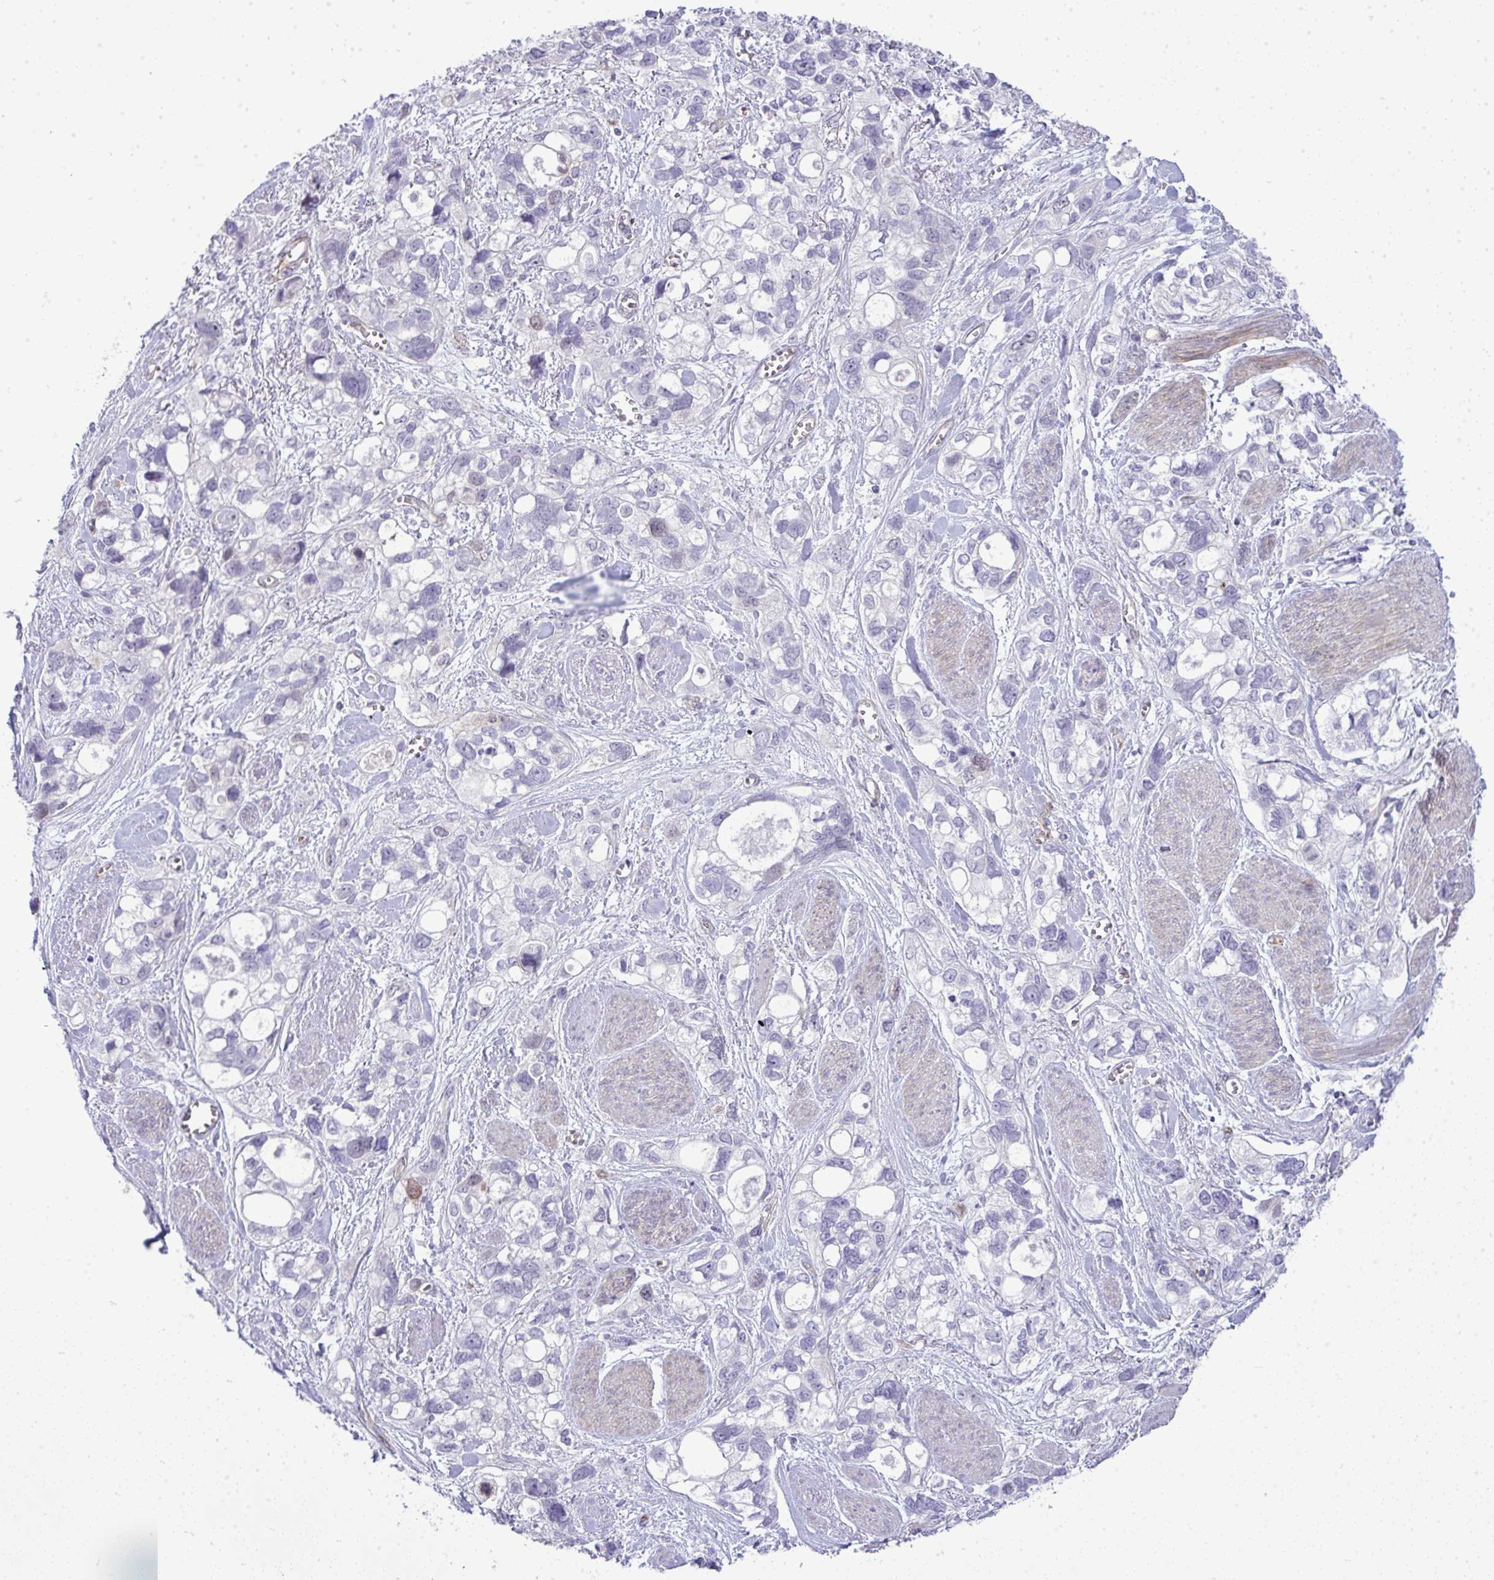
{"staining": {"intensity": "negative", "quantity": "none", "location": "none"}, "tissue": "stomach cancer", "cell_type": "Tumor cells", "image_type": "cancer", "snomed": [{"axis": "morphology", "description": "Adenocarcinoma, NOS"}, {"axis": "topography", "description": "Stomach, upper"}], "caption": "Micrograph shows no significant protein positivity in tumor cells of stomach adenocarcinoma.", "gene": "UBE2S", "patient": {"sex": "female", "age": 81}}